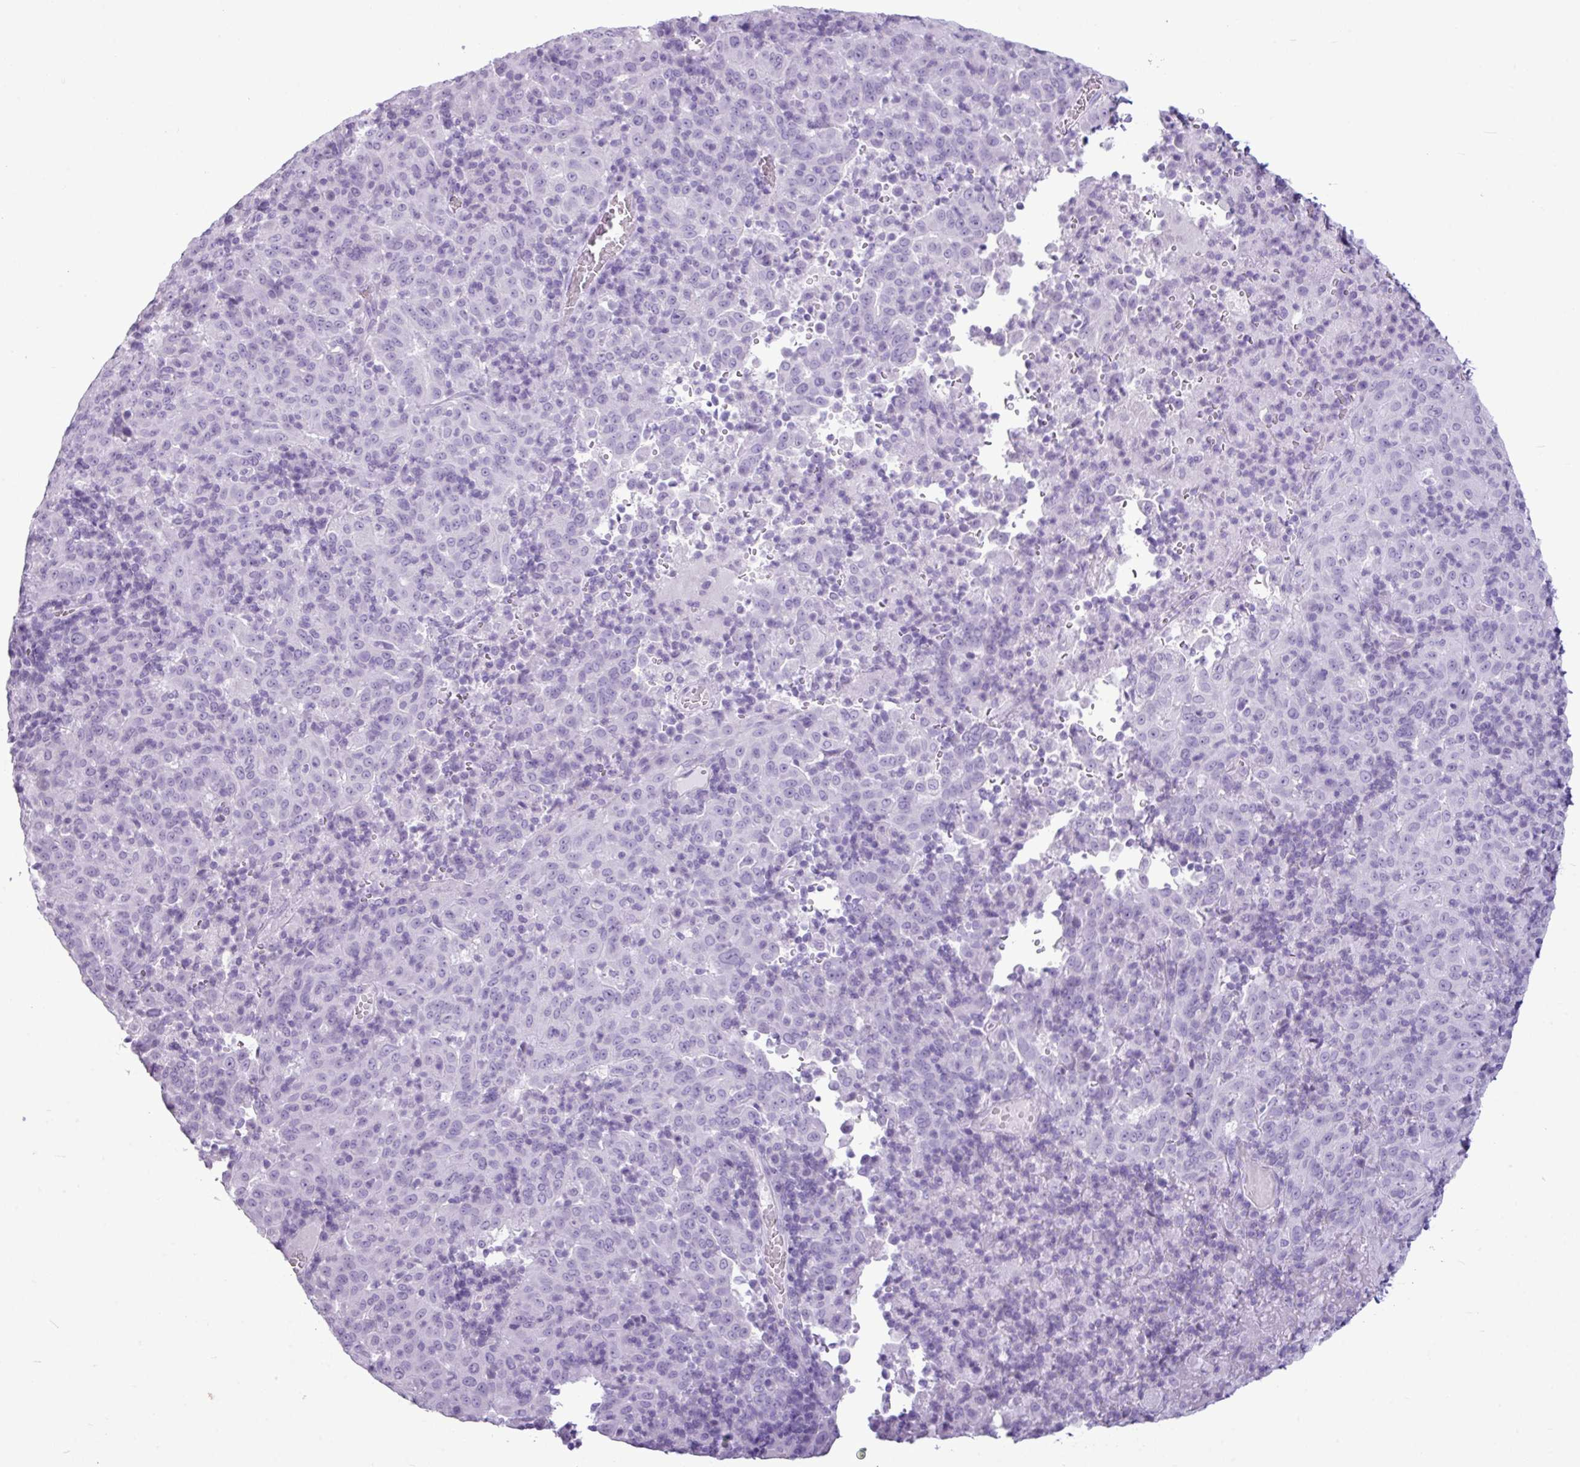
{"staining": {"intensity": "negative", "quantity": "none", "location": "none"}, "tissue": "pancreatic cancer", "cell_type": "Tumor cells", "image_type": "cancer", "snomed": [{"axis": "morphology", "description": "Adenocarcinoma, NOS"}, {"axis": "topography", "description": "Pancreas"}], "caption": "High magnification brightfield microscopy of pancreatic cancer (adenocarcinoma) stained with DAB (3,3'-diaminobenzidine) (brown) and counterstained with hematoxylin (blue): tumor cells show no significant expression.", "gene": "AMY1B", "patient": {"sex": "male", "age": 63}}